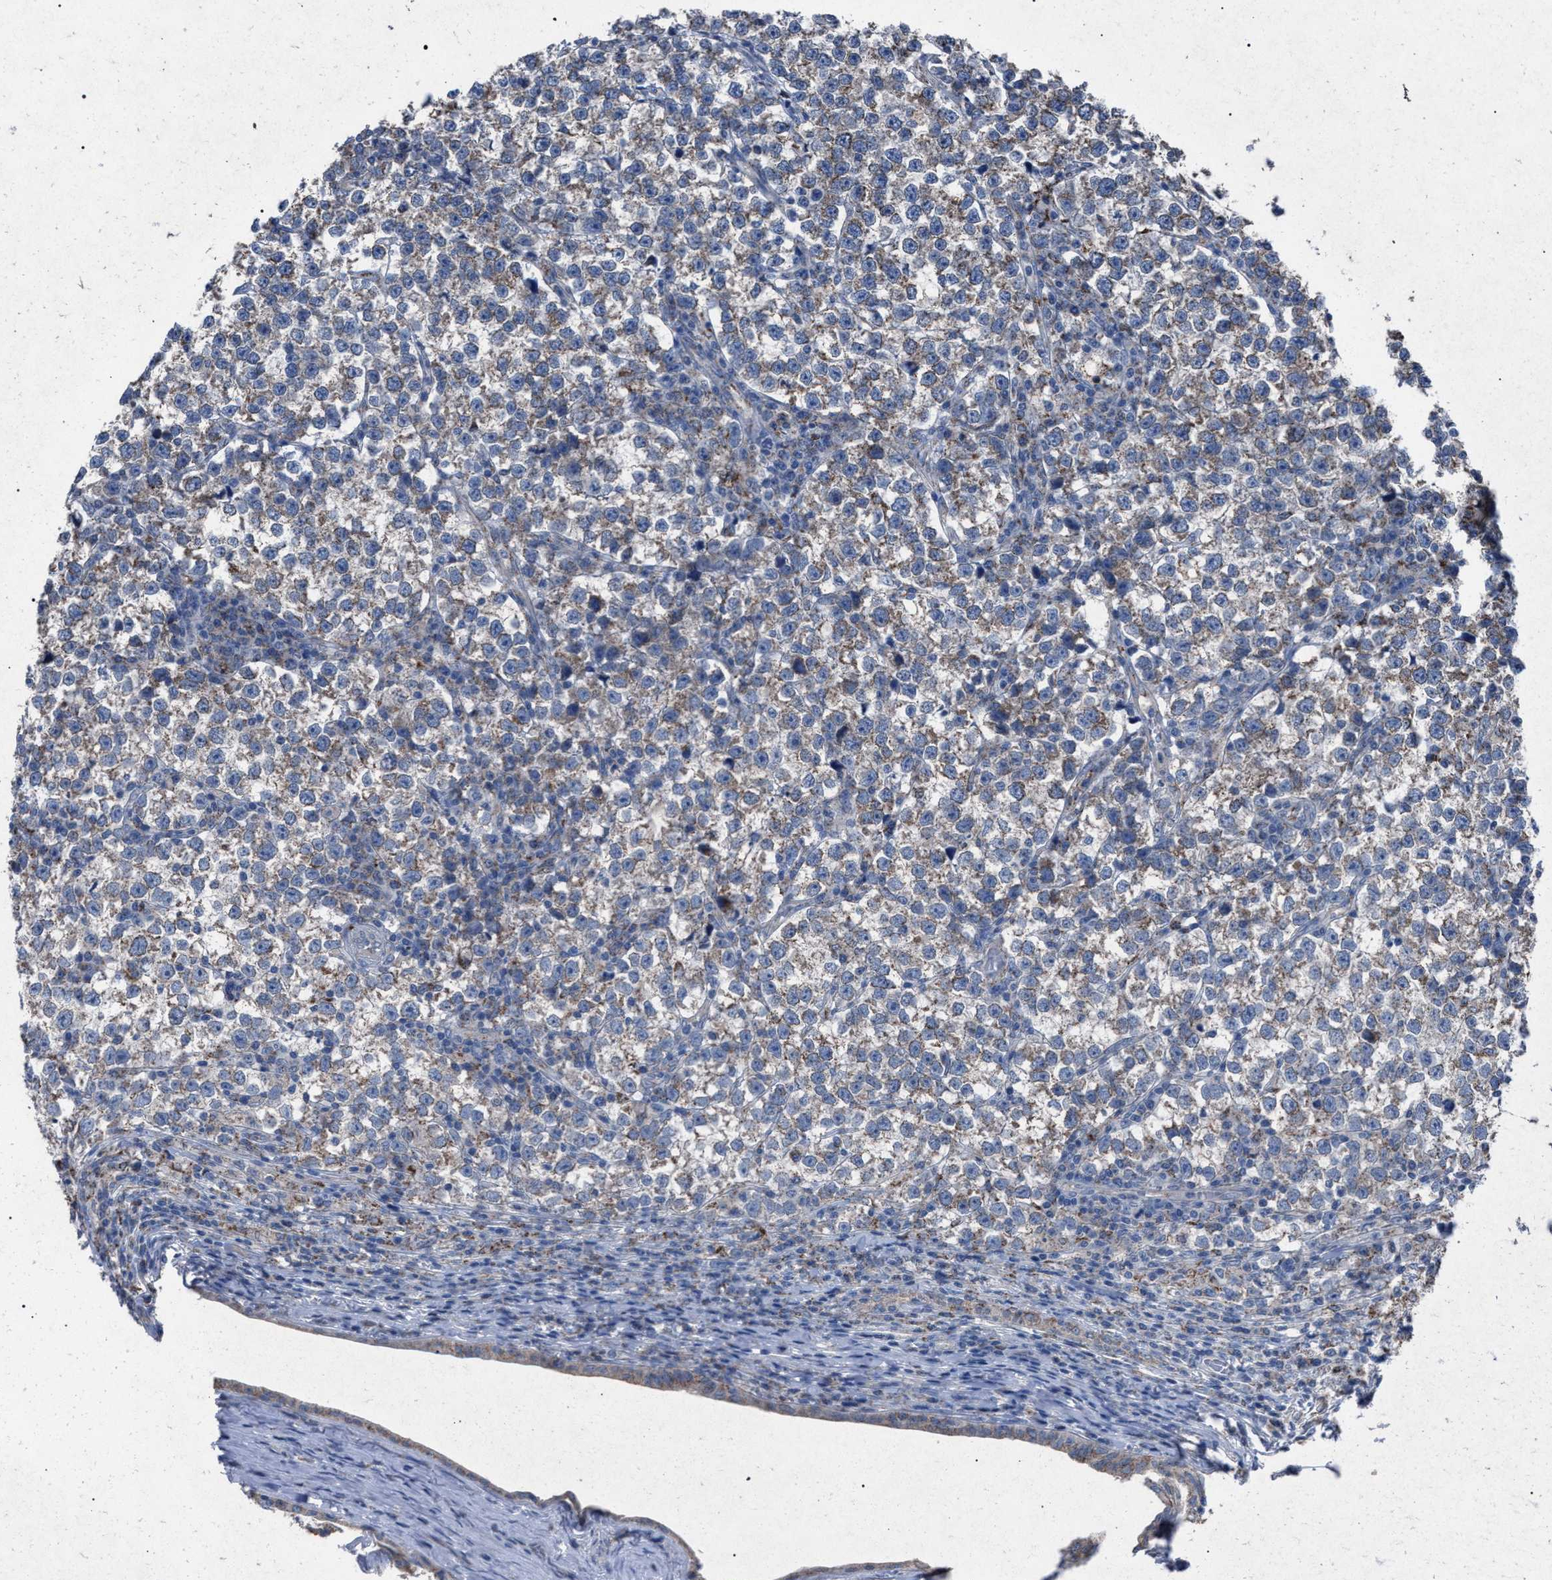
{"staining": {"intensity": "weak", "quantity": "25%-75%", "location": "cytoplasmic/membranous"}, "tissue": "testis cancer", "cell_type": "Tumor cells", "image_type": "cancer", "snomed": [{"axis": "morphology", "description": "Normal tissue, NOS"}, {"axis": "morphology", "description": "Seminoma, NOS"}, {"axis": "topography", "description": "Testis"}], "caption": "Testis seminoma tissue displays weak cytoplasmic/membranous staining in approximately 25%-75% of tumor cells, visualized by immunohistochemistry.", "gene": "HSD17B4", "patient": {"sex": "male", "age": 43}}